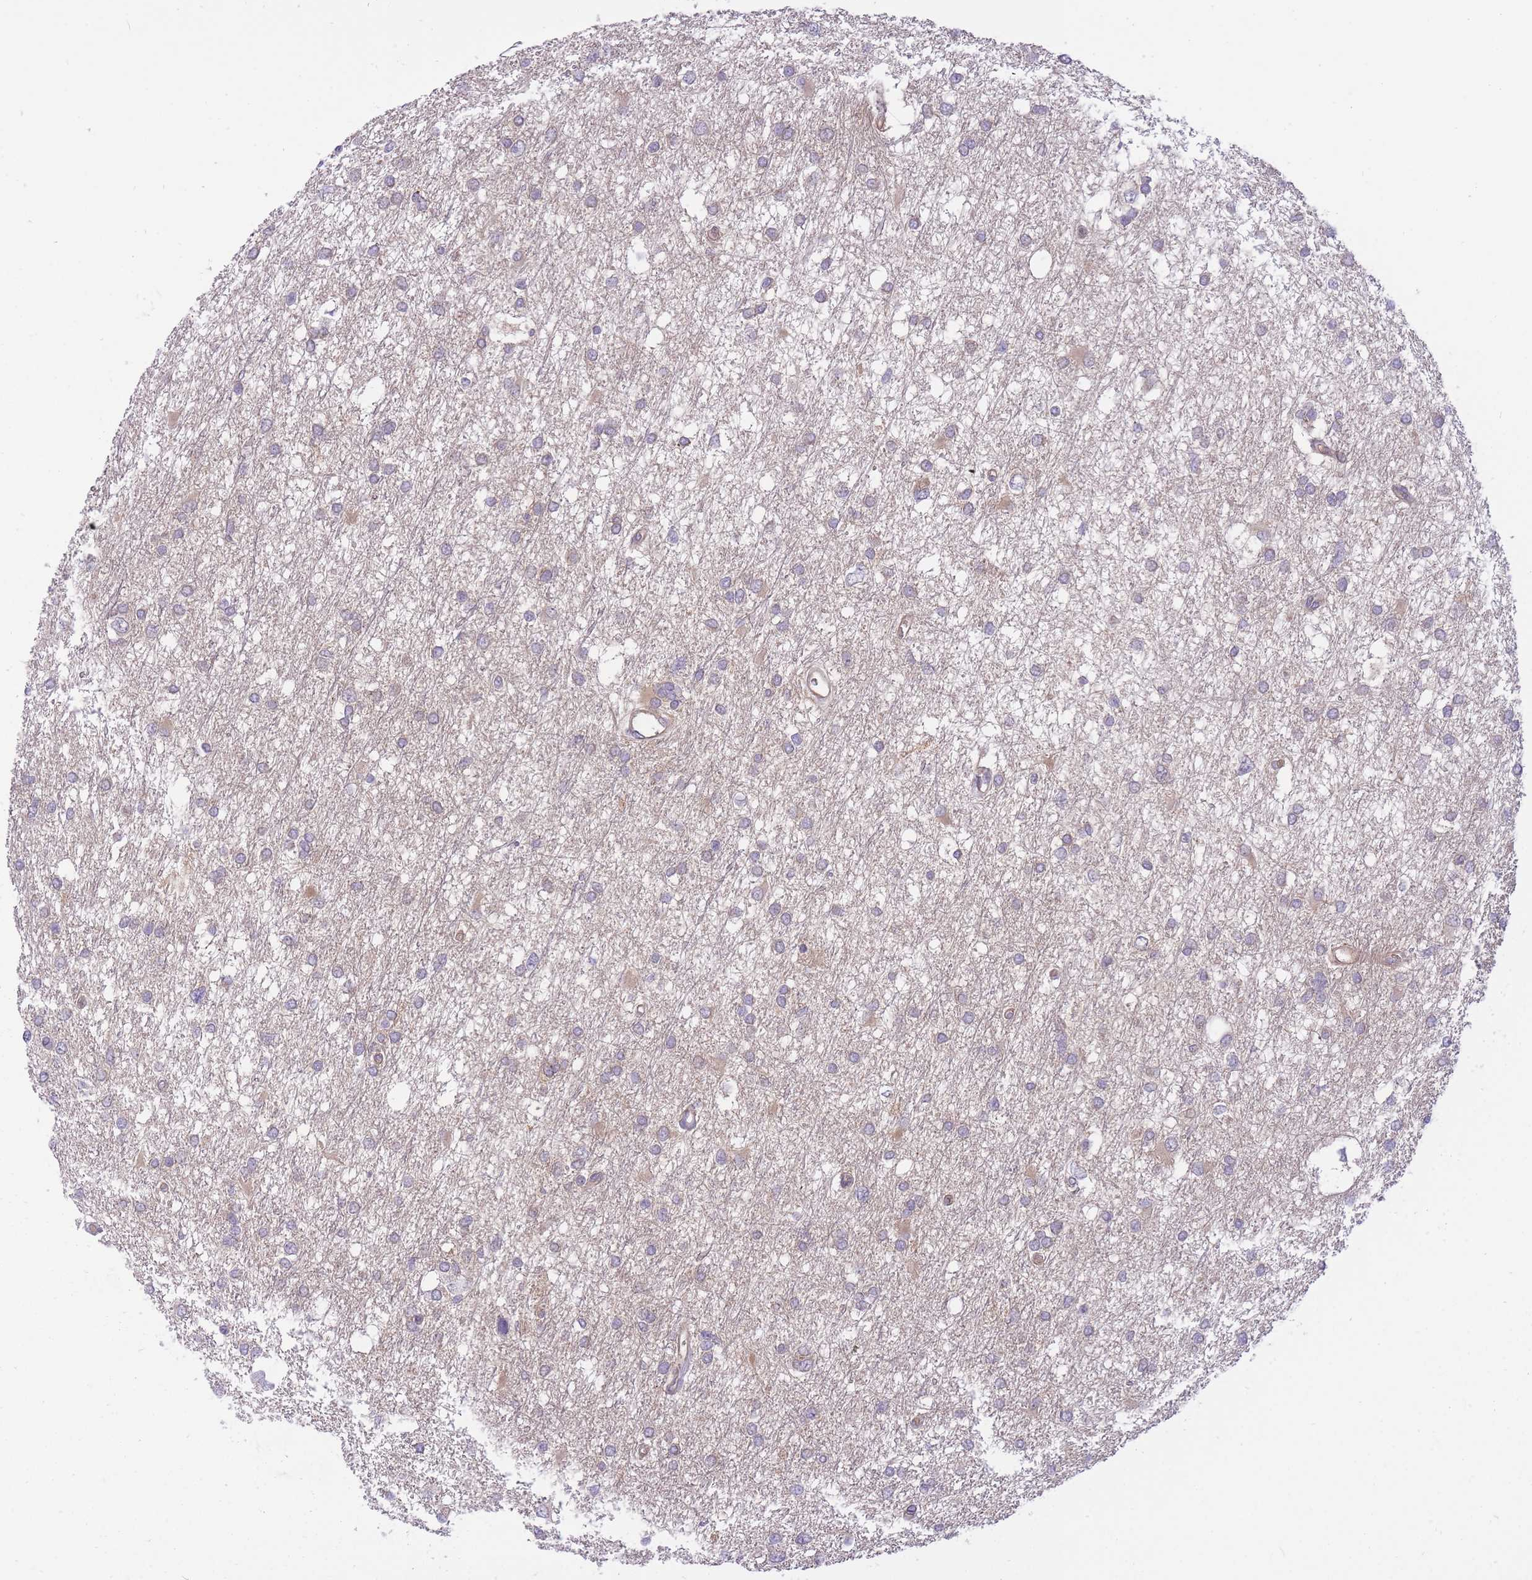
{"staining": {"intensity": "negative", "quantity": "none", "location": "none"}, "tissue": "glioma", "cell_type": "Tumor cells", "image_type": "cancer", "snomed": [{"axis": "morphology", "description": "Glioma, malignant, High grade"}, {"axis": "topography", "description": "Brain"}], "caption": "There is no significant positivity in tumor cells of glioma. (IHC, brightfield microscopy, high magnification).", "gene": "CRYGN", "patient": {"sex": "male", "age": 61}}